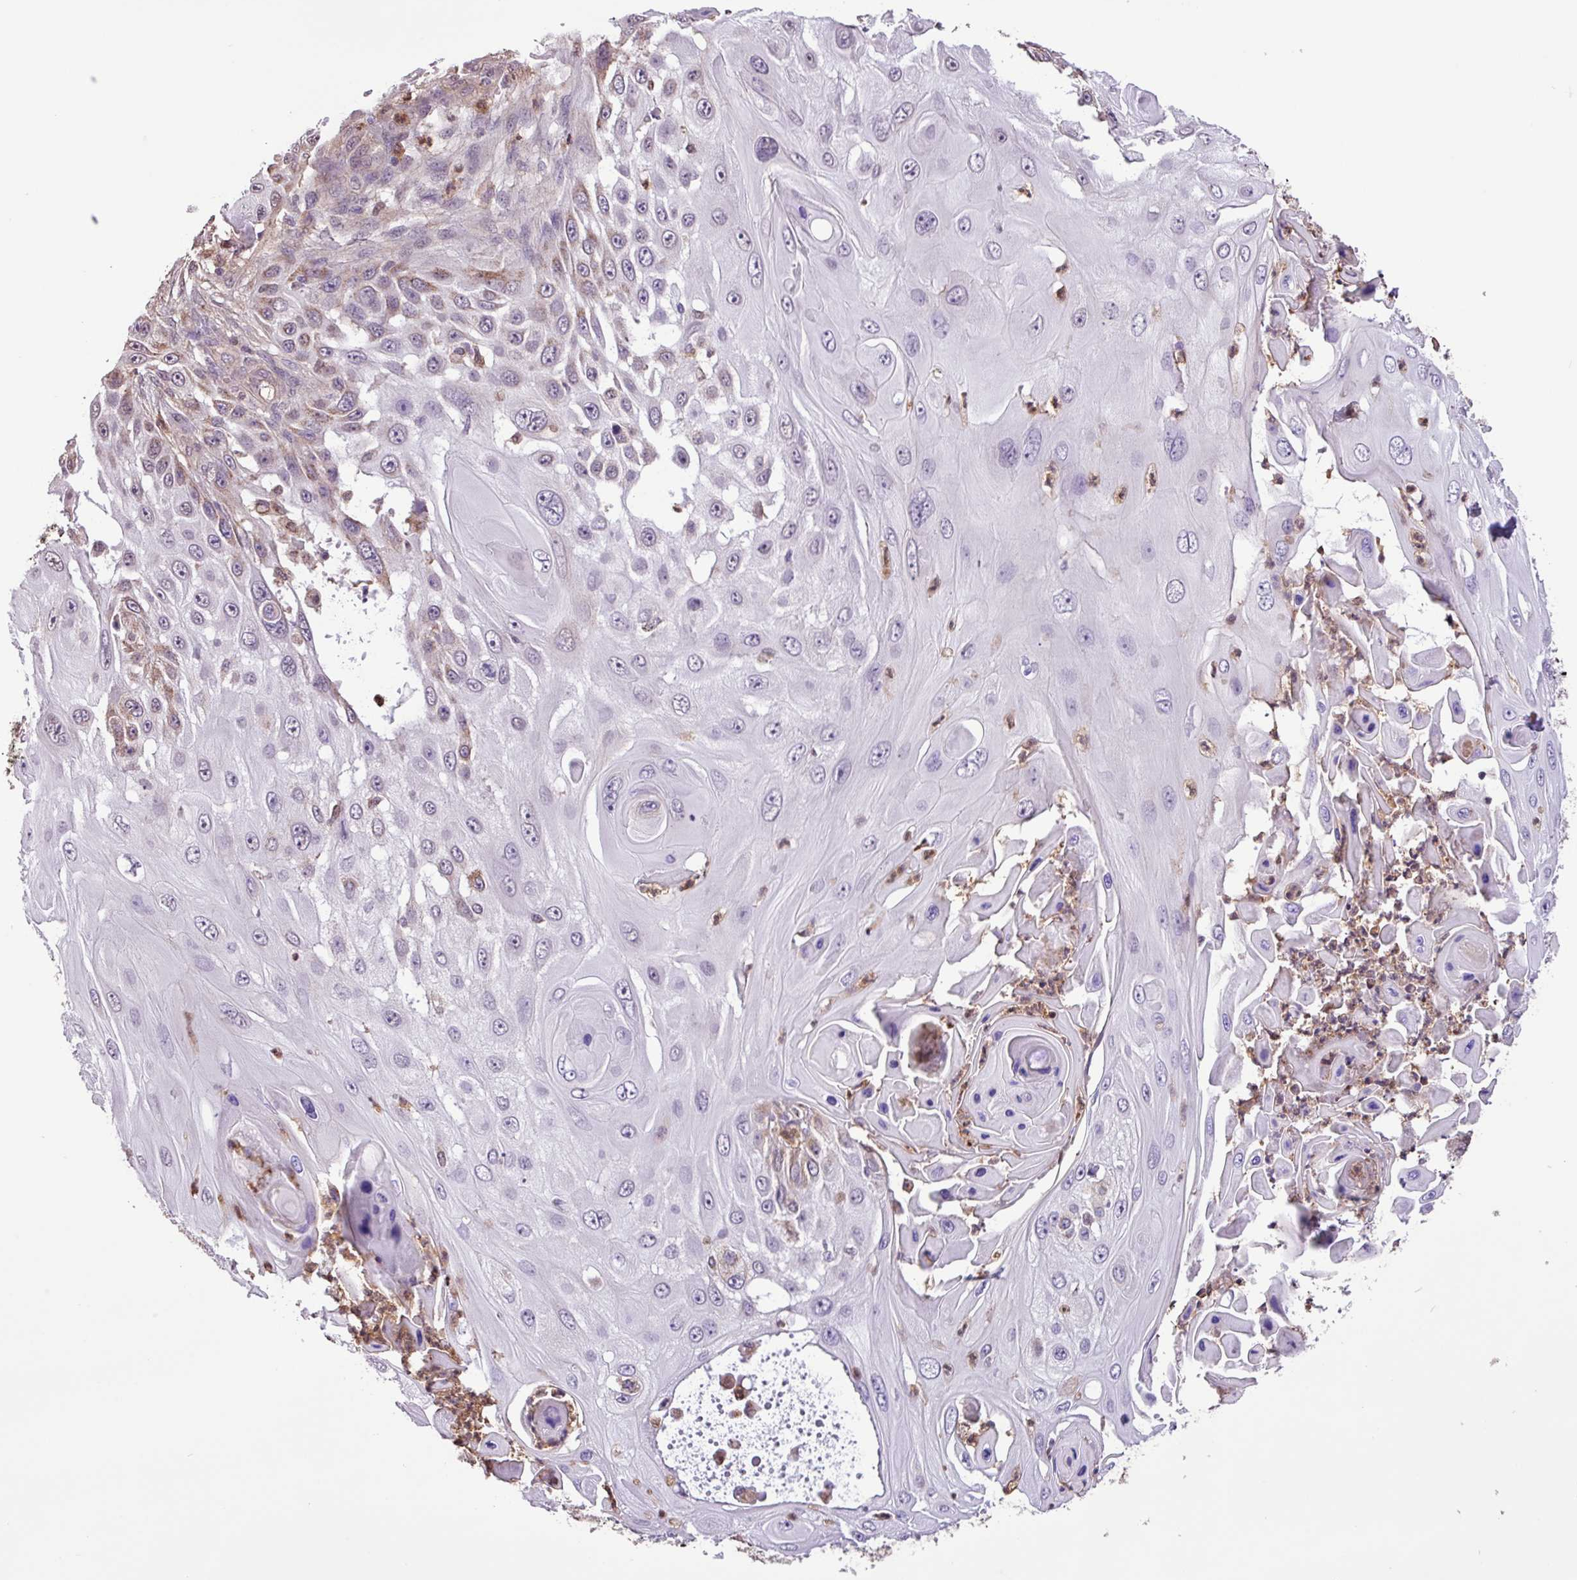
{"staining": {"intensity": "moderate", "quantity": "<25%", "location": "cytoplasmic/membranous"}, "tissue": "skin cancer", "cell_type": "Tumor cells", "image_type": "cancer", "snomed": [{"axis": "morphology", "description": "Squamous cell carcinoma, NOS"}, {"axis": "topography", "description": "Skin"}], "caption": "Squamous cell carcinoma (skin) stained with DAB immunohistochemistry (IHC) reveals low levels of moderate cytoplasmic/membranous expression in about <25% of tumor cells.", "gene": "CHST11", "patient": {"sex": "female", "age": 44}}